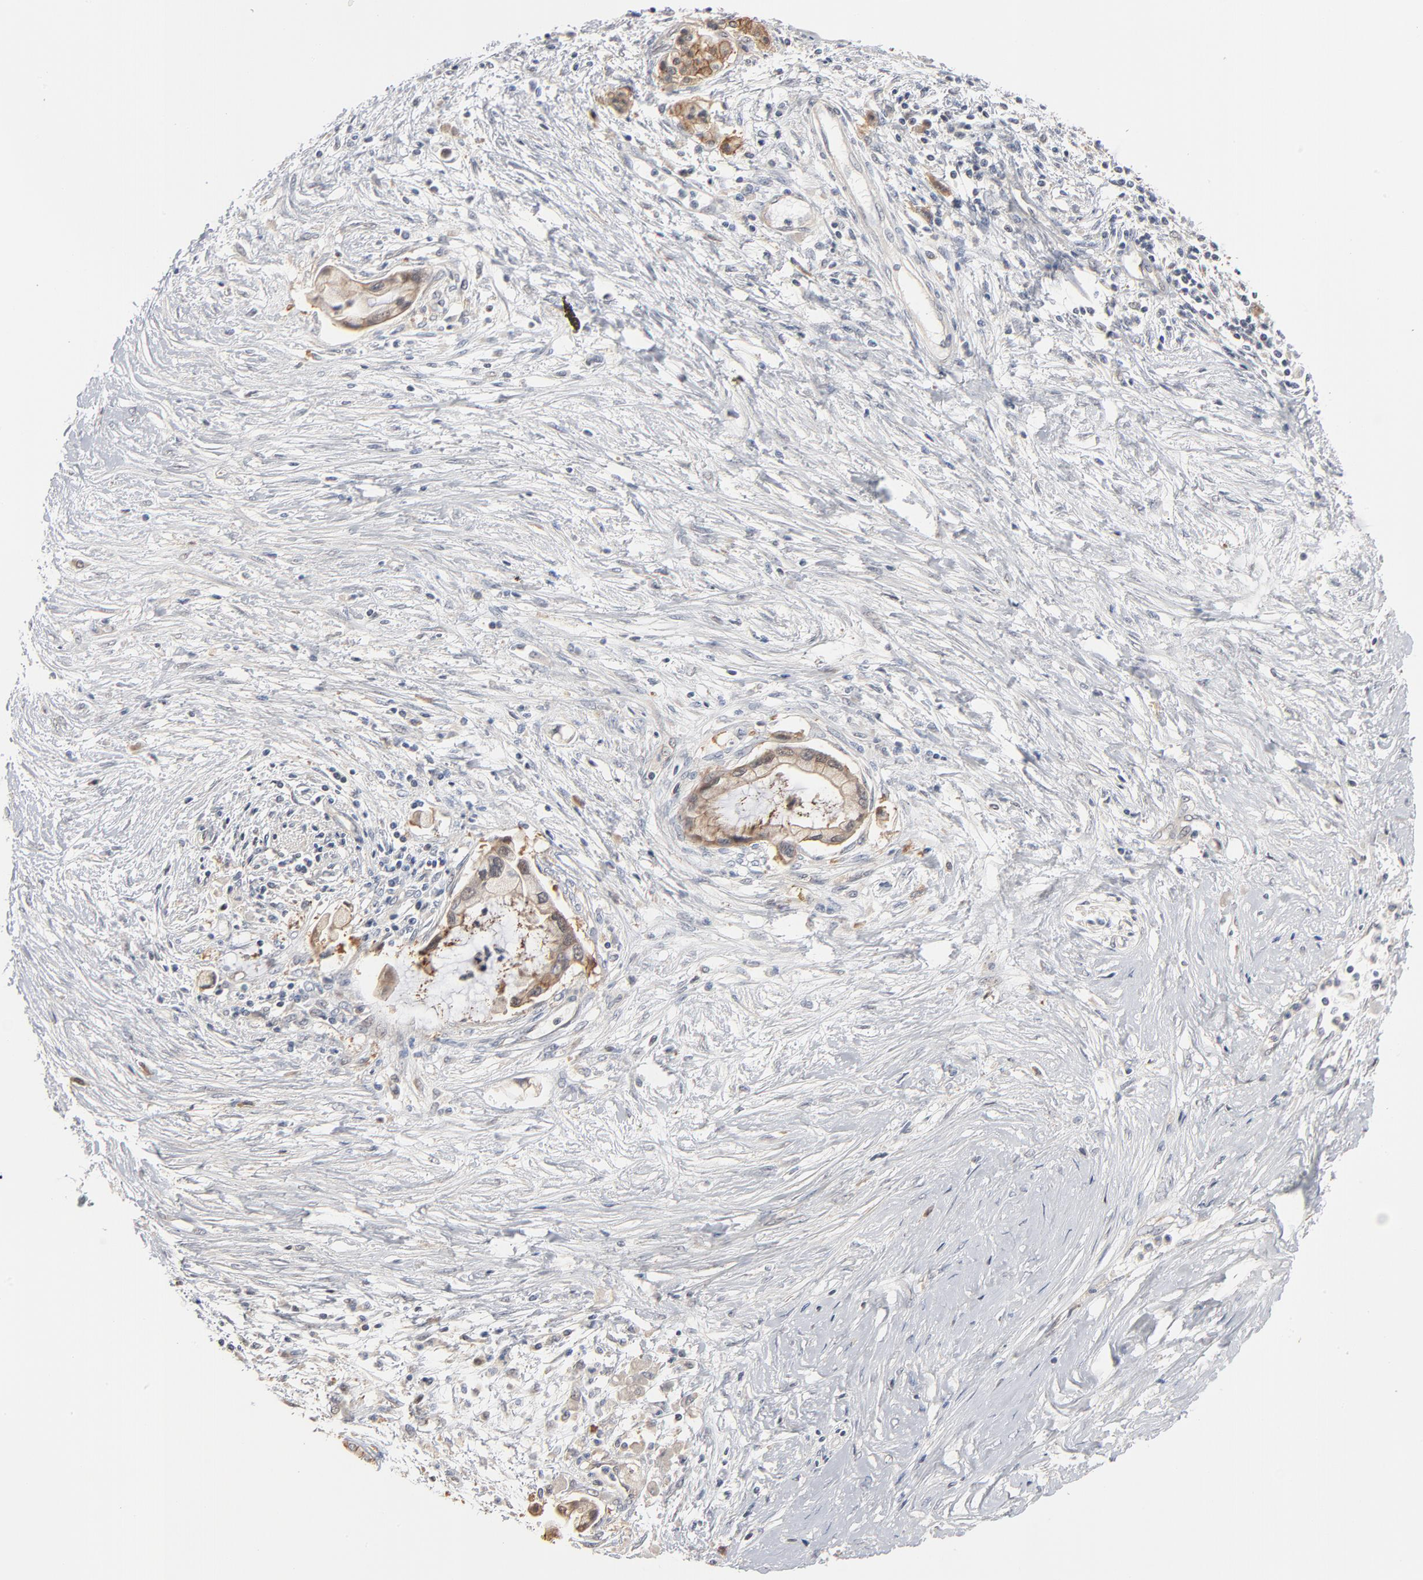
{"staining": {"intensity": "weak", "quantity": "25%-75%", "location": "cytoplasmic/membranous"}, "tissue": "pancreatic cancer", "cell_type": "Tumor cells", "image_type": "cancer", "snomed": [{"axis": "morphology", "description": "Adenocarcinoma, NOS"}, {"axis": "topography", "description": "Pancreas"}], "caption": "Immunohistochemical staining of human pancreatic cancer (adenocarcinoma) displays low levels of weak cytoplasmic/membranous protein positivity in approximately 25%-75% of tumor cells.", "gene": "EPCAM", "patient": {"sex": "female", "age": 59}}